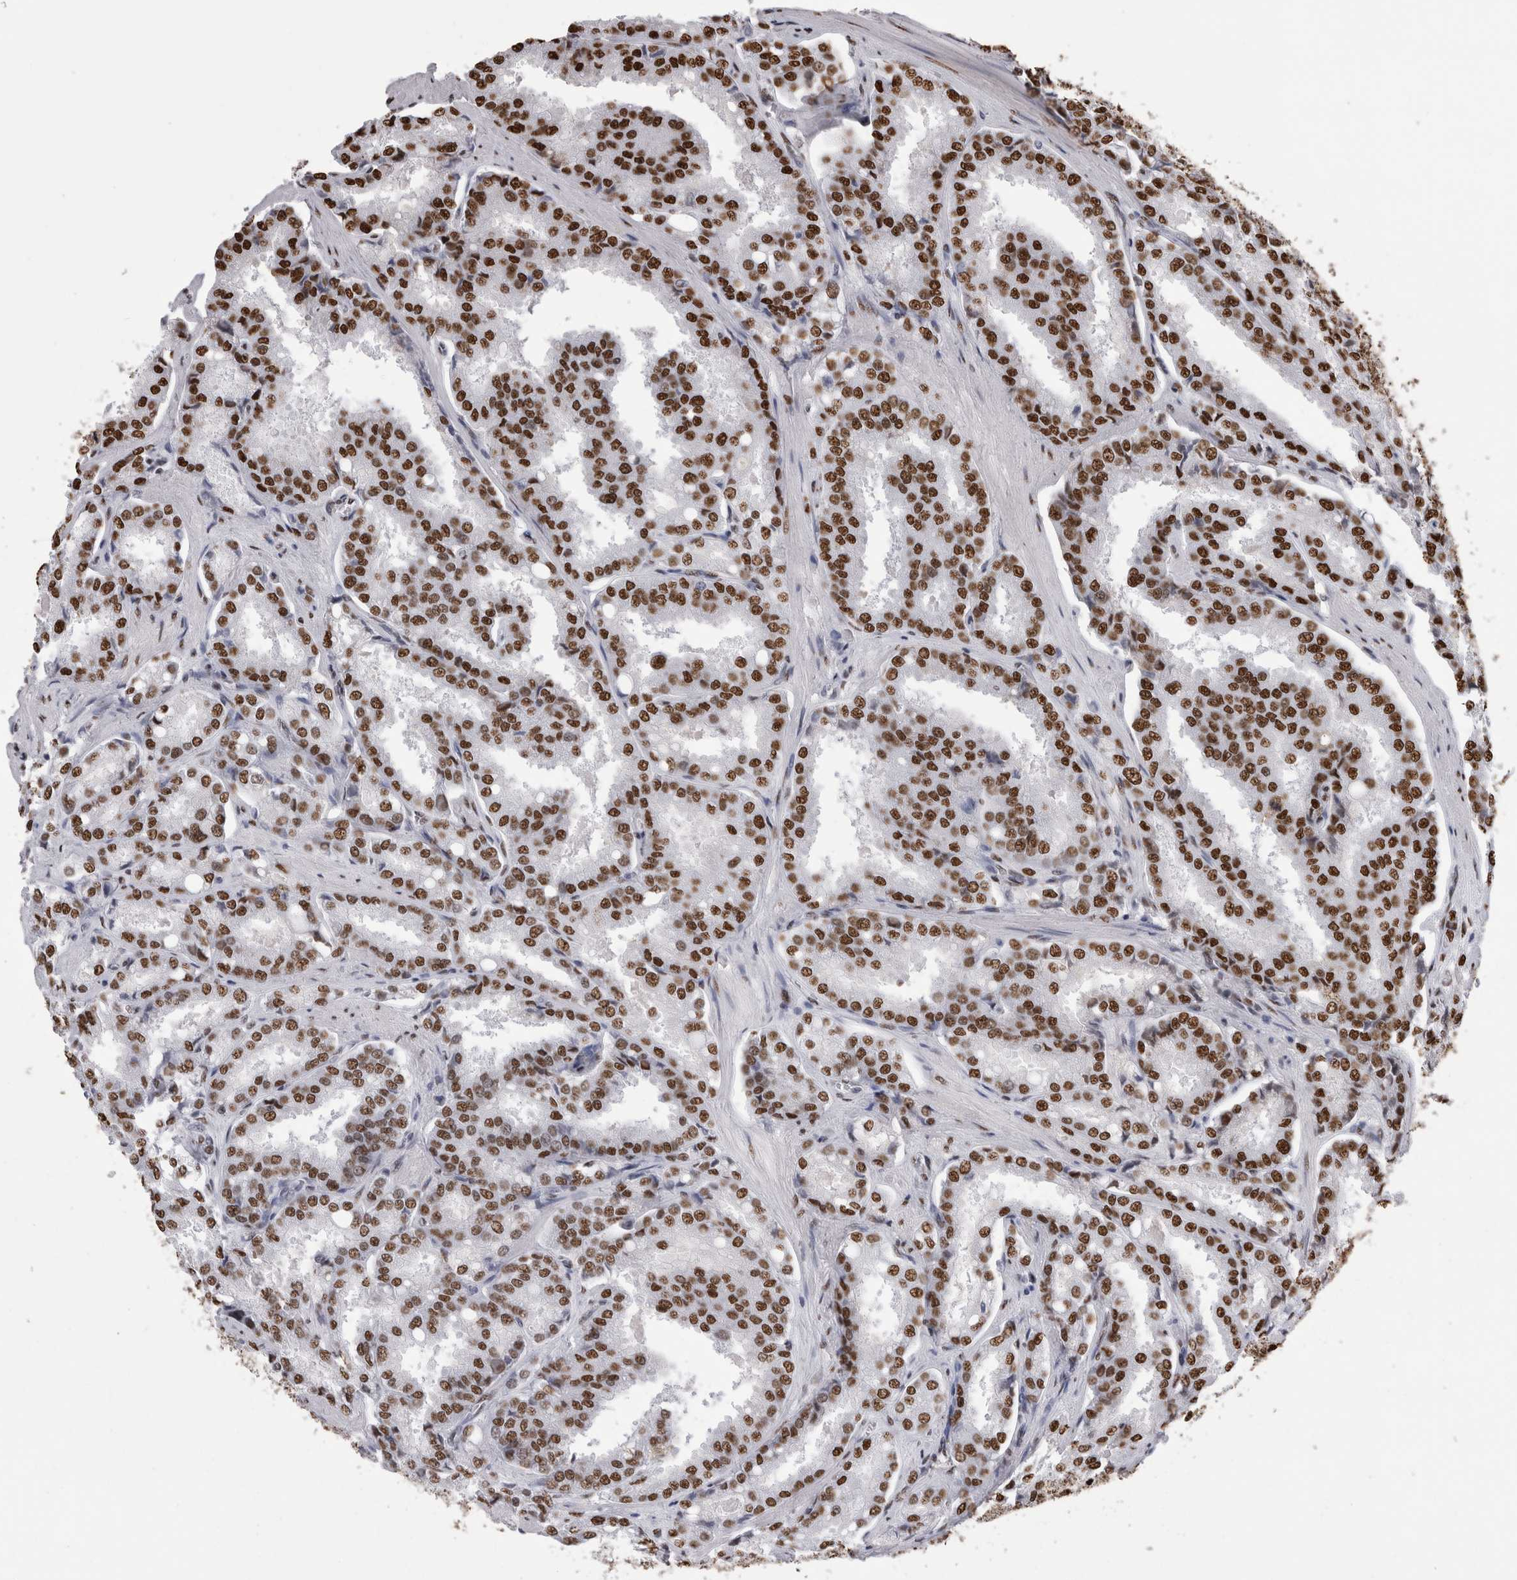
{"staining": {"intensity": "strong", "quantity": ">75%", "location": "nuclear"}, "tissue": "prostate cancer", "cell_type": "Tumor cells", "image_type": "cancer", "snomed": [{"axis": "morphology", "description": "Adenocarcinoma, High grade"}, {"axis": "topography", "description": "Prostate"}], "caption": "IHC of human prostate cancer (adenocarcinoma (high-grade)) exhibits high levels of strong nuclear expression in about >75% of tumor cells.", "gene": "ALPK3", "patient": {"sex": "male", "age": 50}}